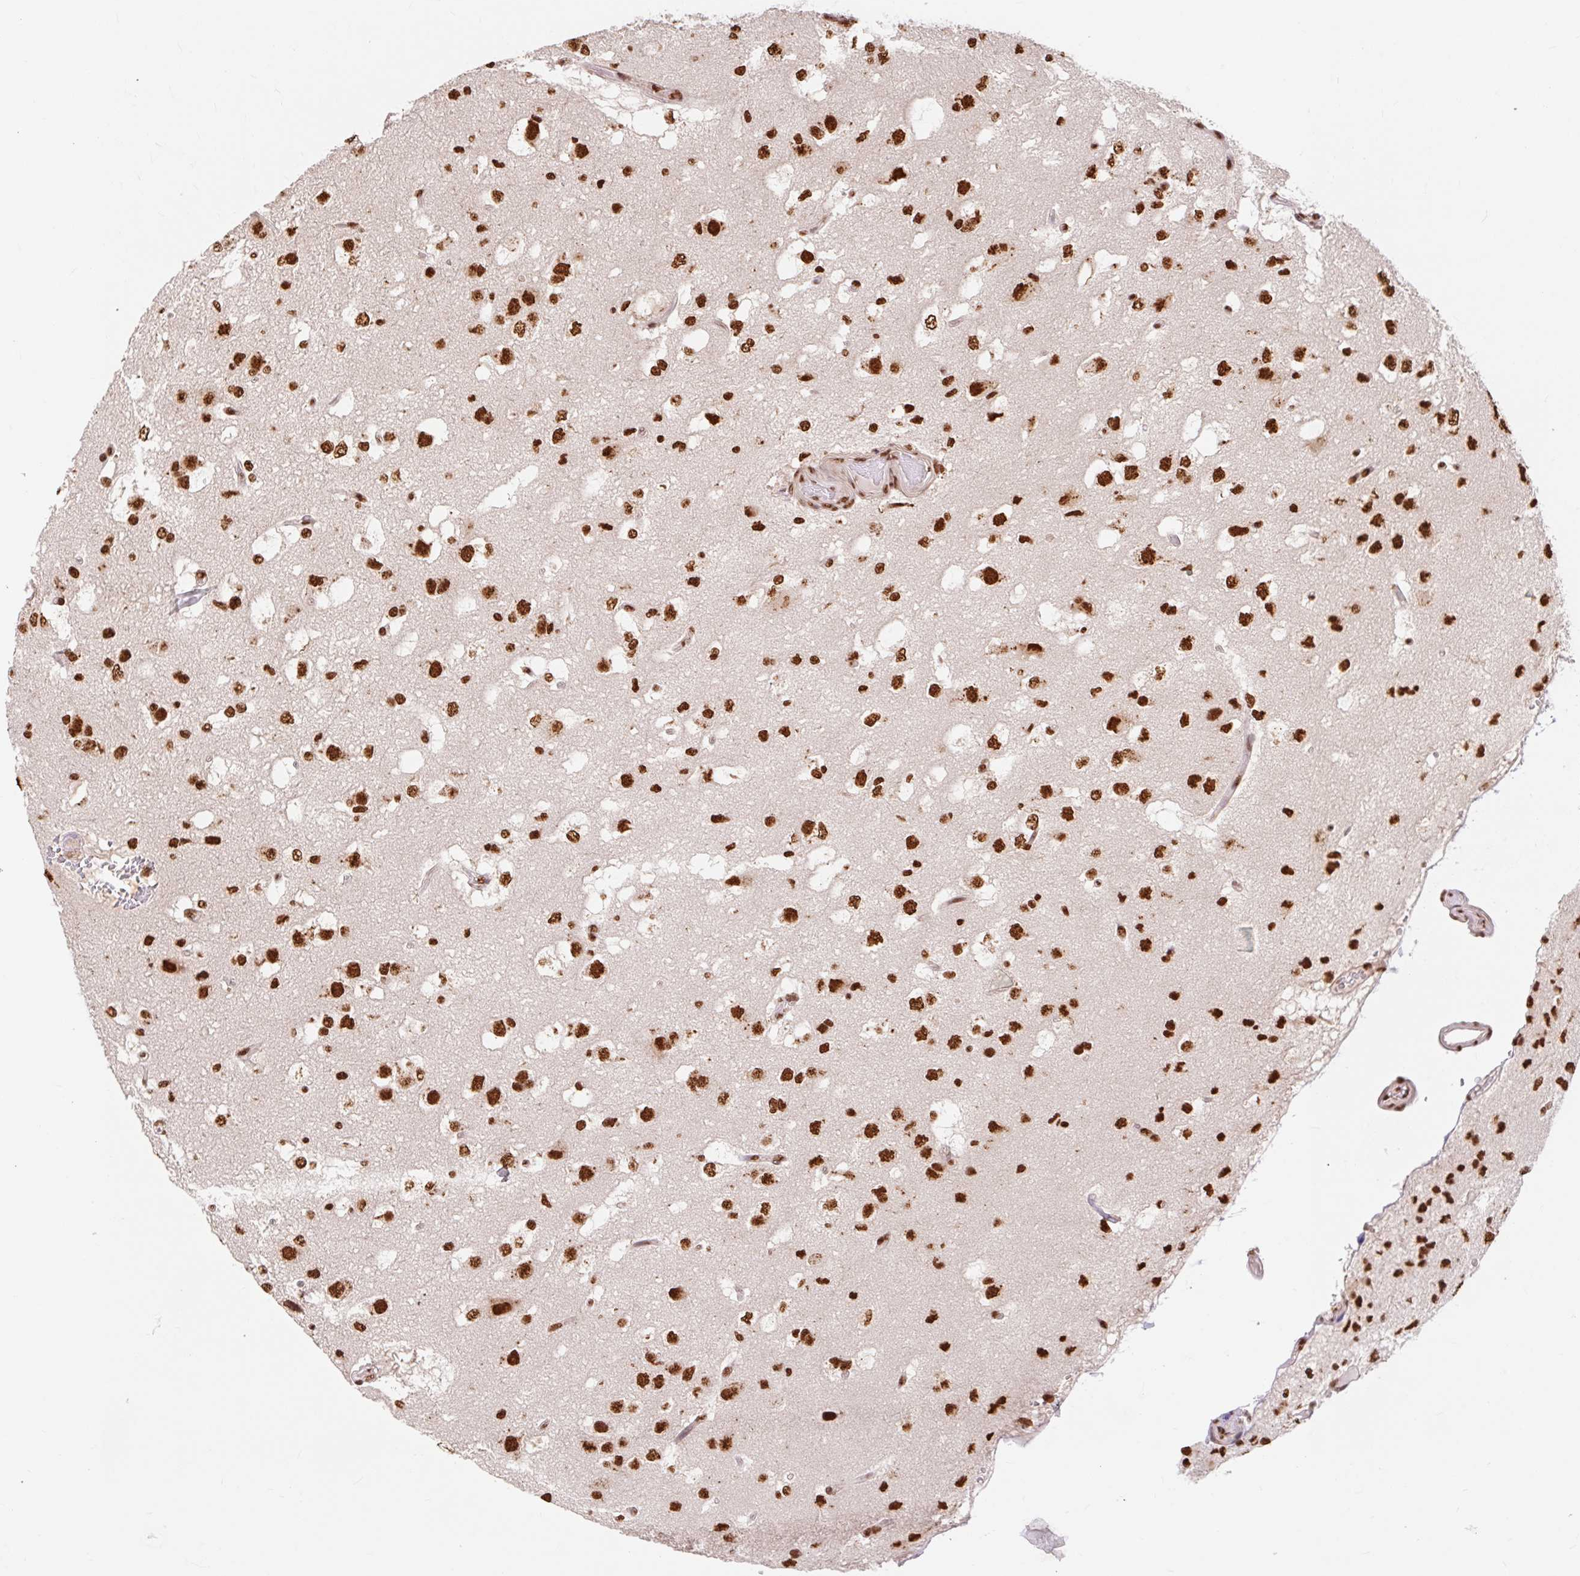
{"staining": {"intensity": "strong", "quantity": ">75%", "location": "nuclear"}, "tissue": "glioma", "cell_type": "Tumor cells", "image_type": "cancer", "snomed": [{"axis": "morphology", "description": "Glioma, malignant, High grade"}, {"axis": "topography", "description": "Brain"}], "caption": "Brown immunohistochemical staining in glioma shows strong nuclear staining in approximately >75% of tumor cells.", "gene": "BICRA", "patient": {"sex": "male", "age": 53}}